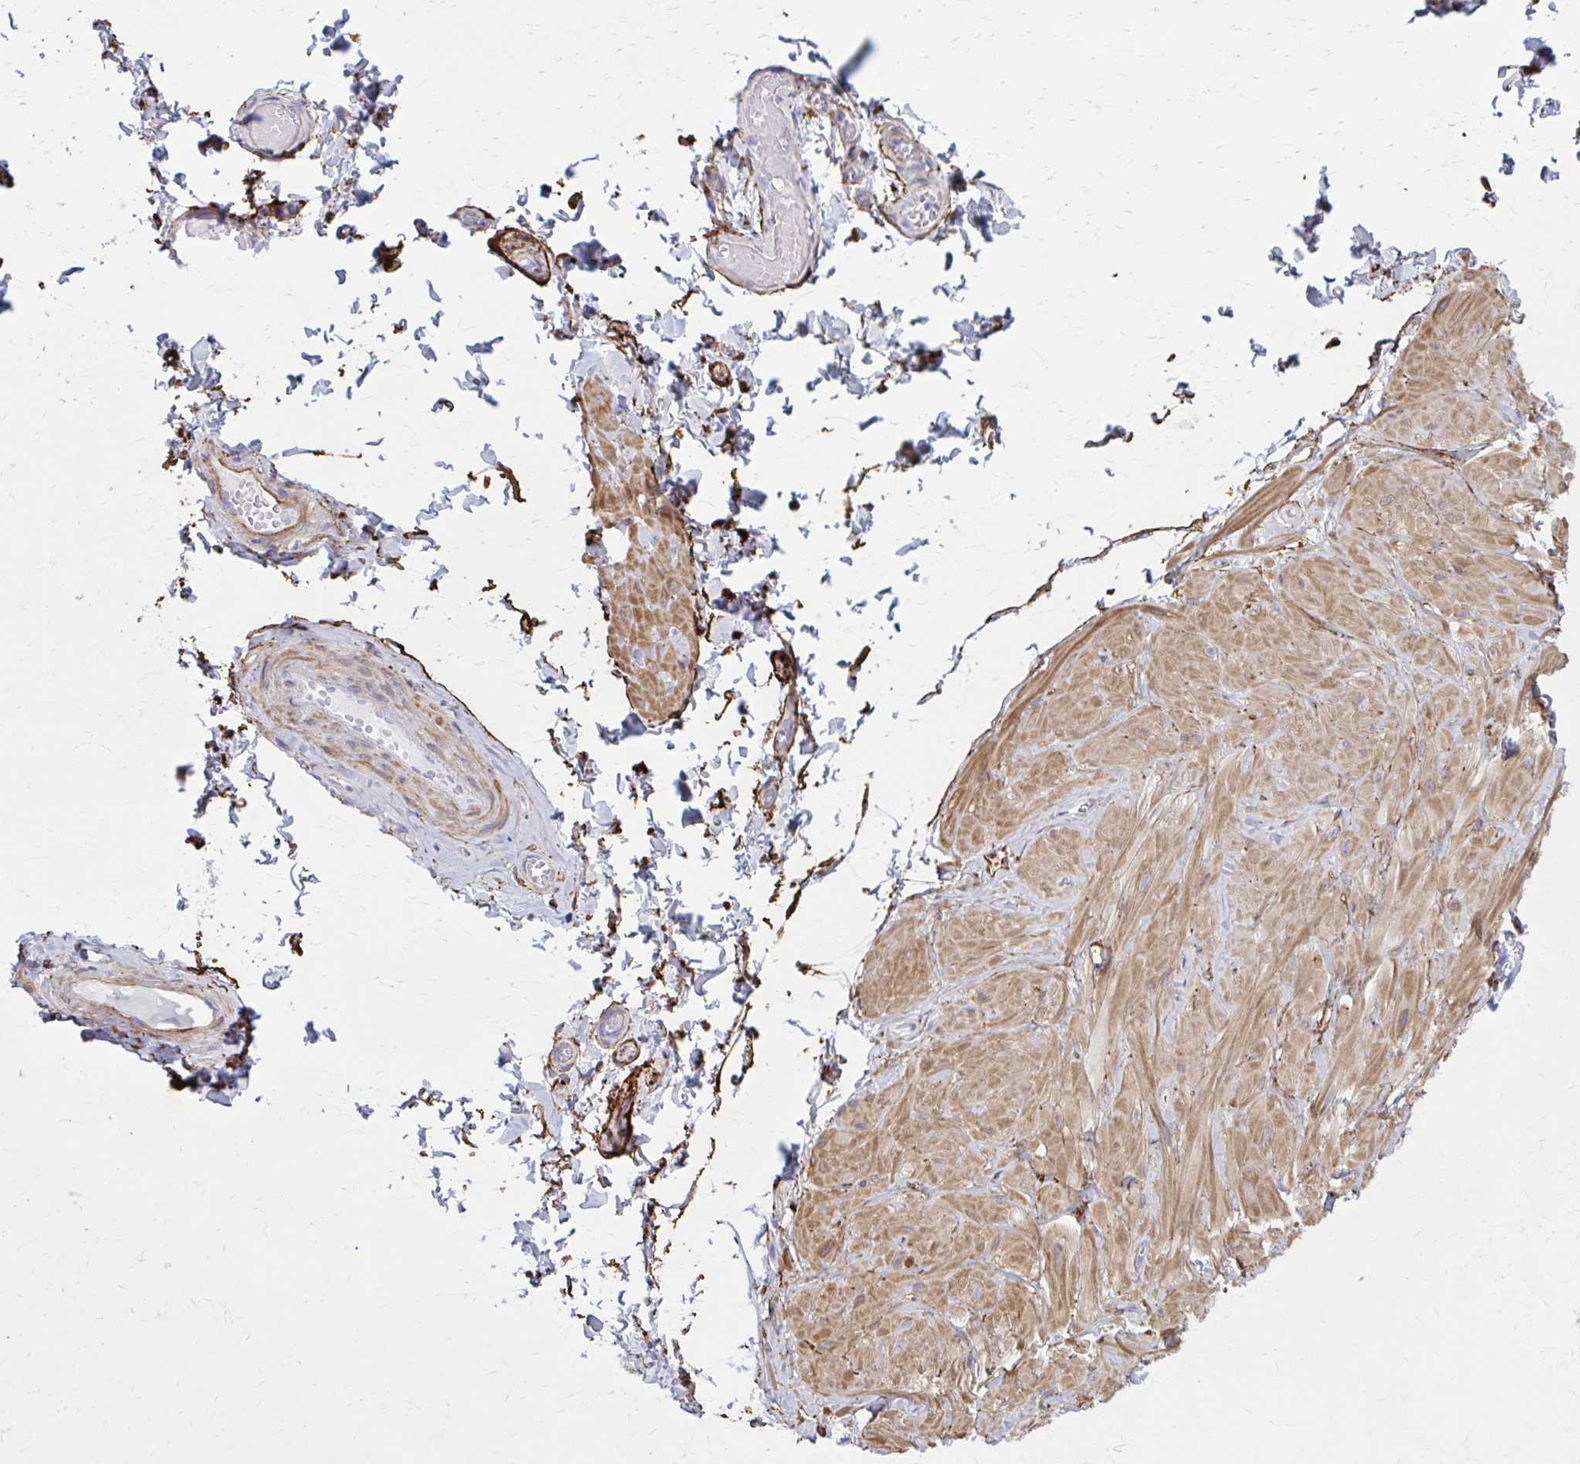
{"staining": {"intensity": "weak", "quantity": "25%-75%", "location": "cytoplasmic/membranous"}, "tissue": "adipose tissue", "cell_type": "Adipocytes", "image_type": "normal", "snomed": [{"axis": "morphology", "description": "Normal tissue, NOS"}, {"axis": "topography", "description": "Epididymis, spermatic cord, NOS"}, {"axis": "topography", "description": "Epididymis"}, {"axis": "topography", "description": "Peripheral nerve tissue"}], "caption": "Immunohistochemistry staining of unremarkable adipose tissue, which reveals low levels of weak cytoplasmic/membranous staining in about 25%-75% of adipocytes indicating weak cytoplasmic/membranous protein positivity. The staining was performed using DAB (3,3'-diaminobenzidine) (brown) for protein detection and nuclei were counterstained in hematoxylin (blue).", "gene": "AKAP12", "patient": {"sex": "male", "age": 29}}